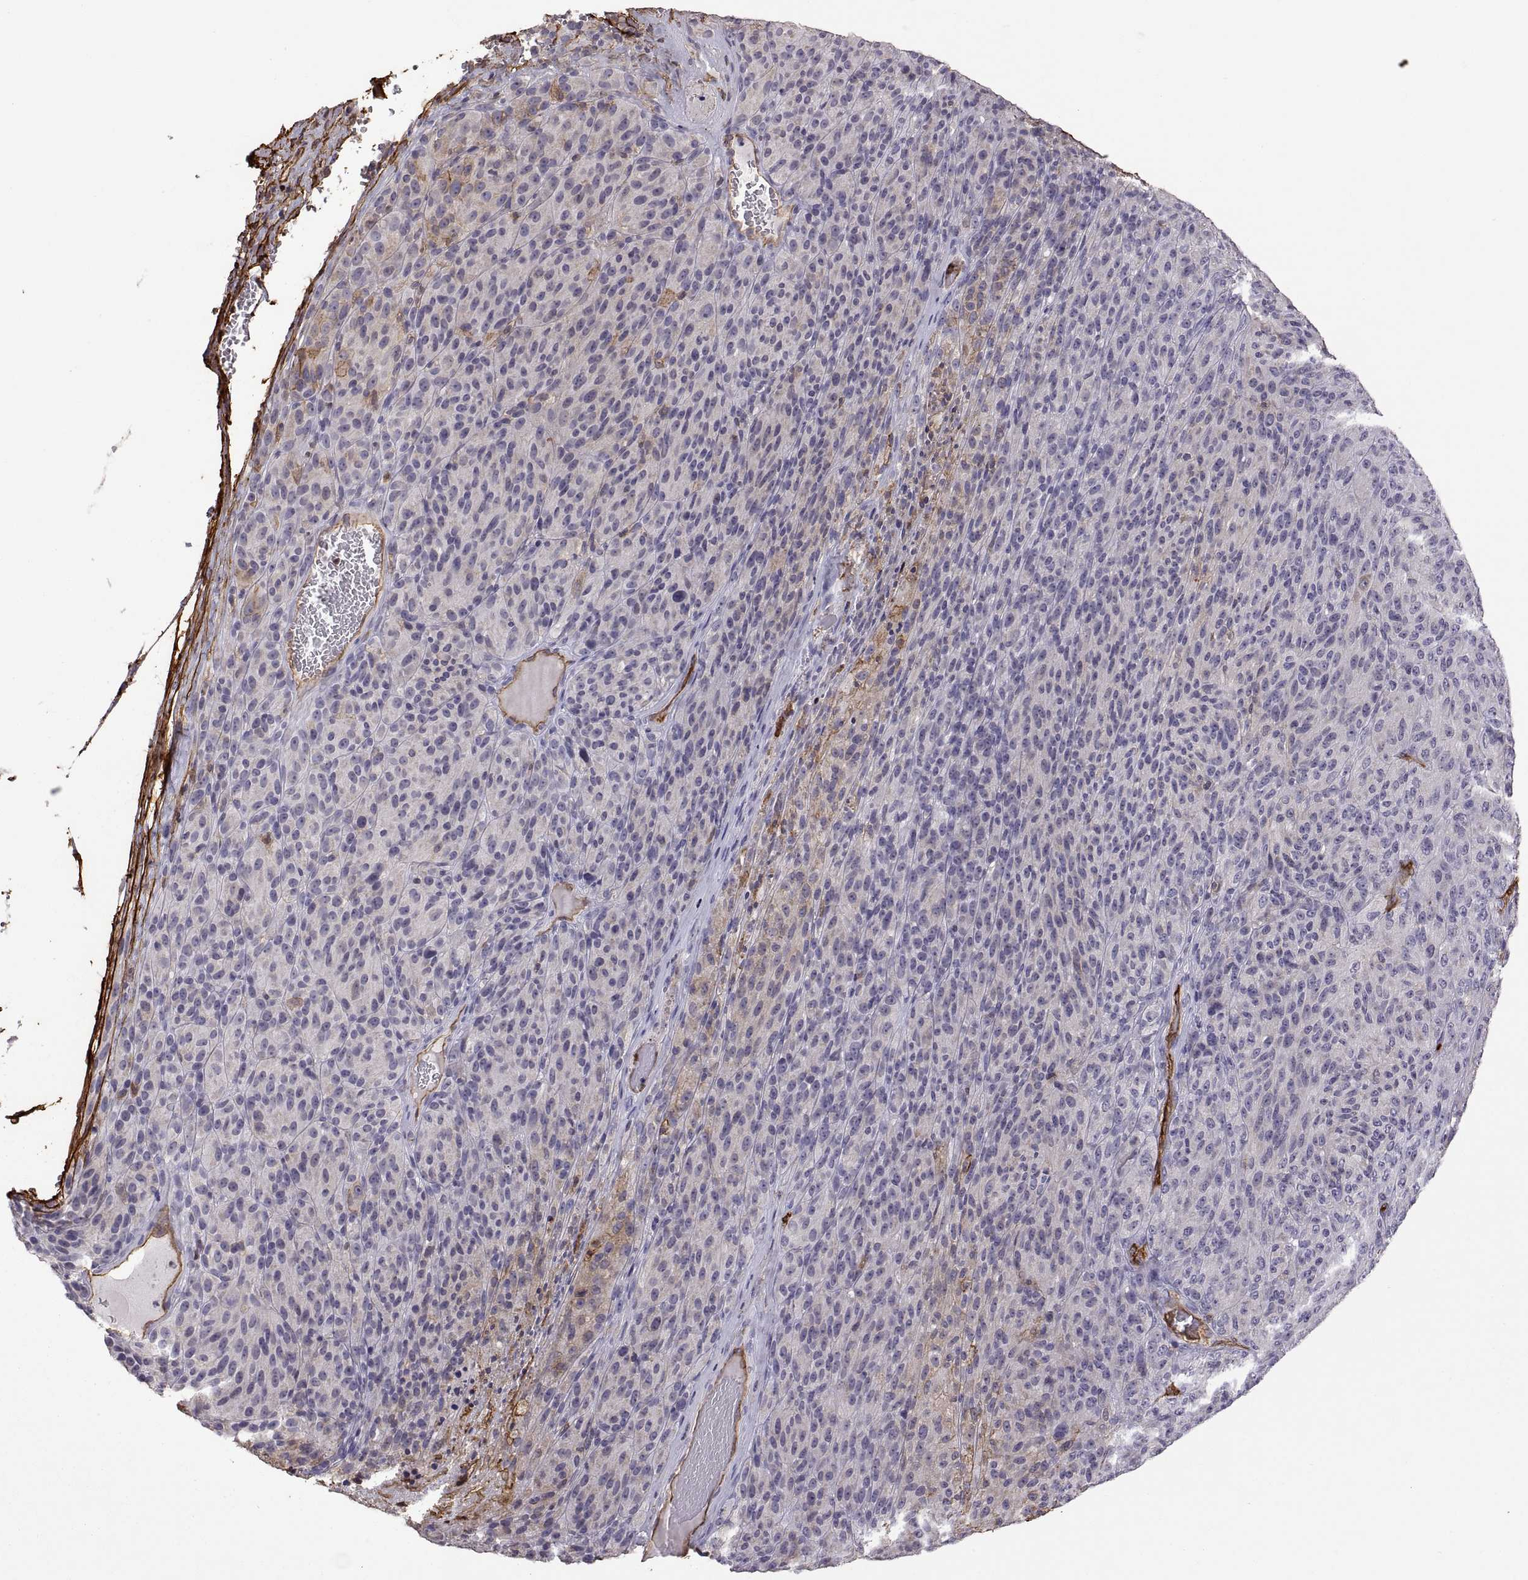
{"staining": {"intensity": "negative", "quantity": "none", "location": "none"}, "tissue": "melanoma", "cell_type": "Tumor cells", "image_type": "cancer", "snomed": [{"axis": "morphology", "description": "Malignant melanoma, Metastatic site"}, {"axis": "topography", "description": "Brain"}], "caption": "A high-resolution image shows immunohistochemistry (IHC) staining of malignant melanoma (metastatic site), which displays no significant expression in tumor cells.", "gene": "S100A10", "patient": {"sex": "female", "age": 56}}